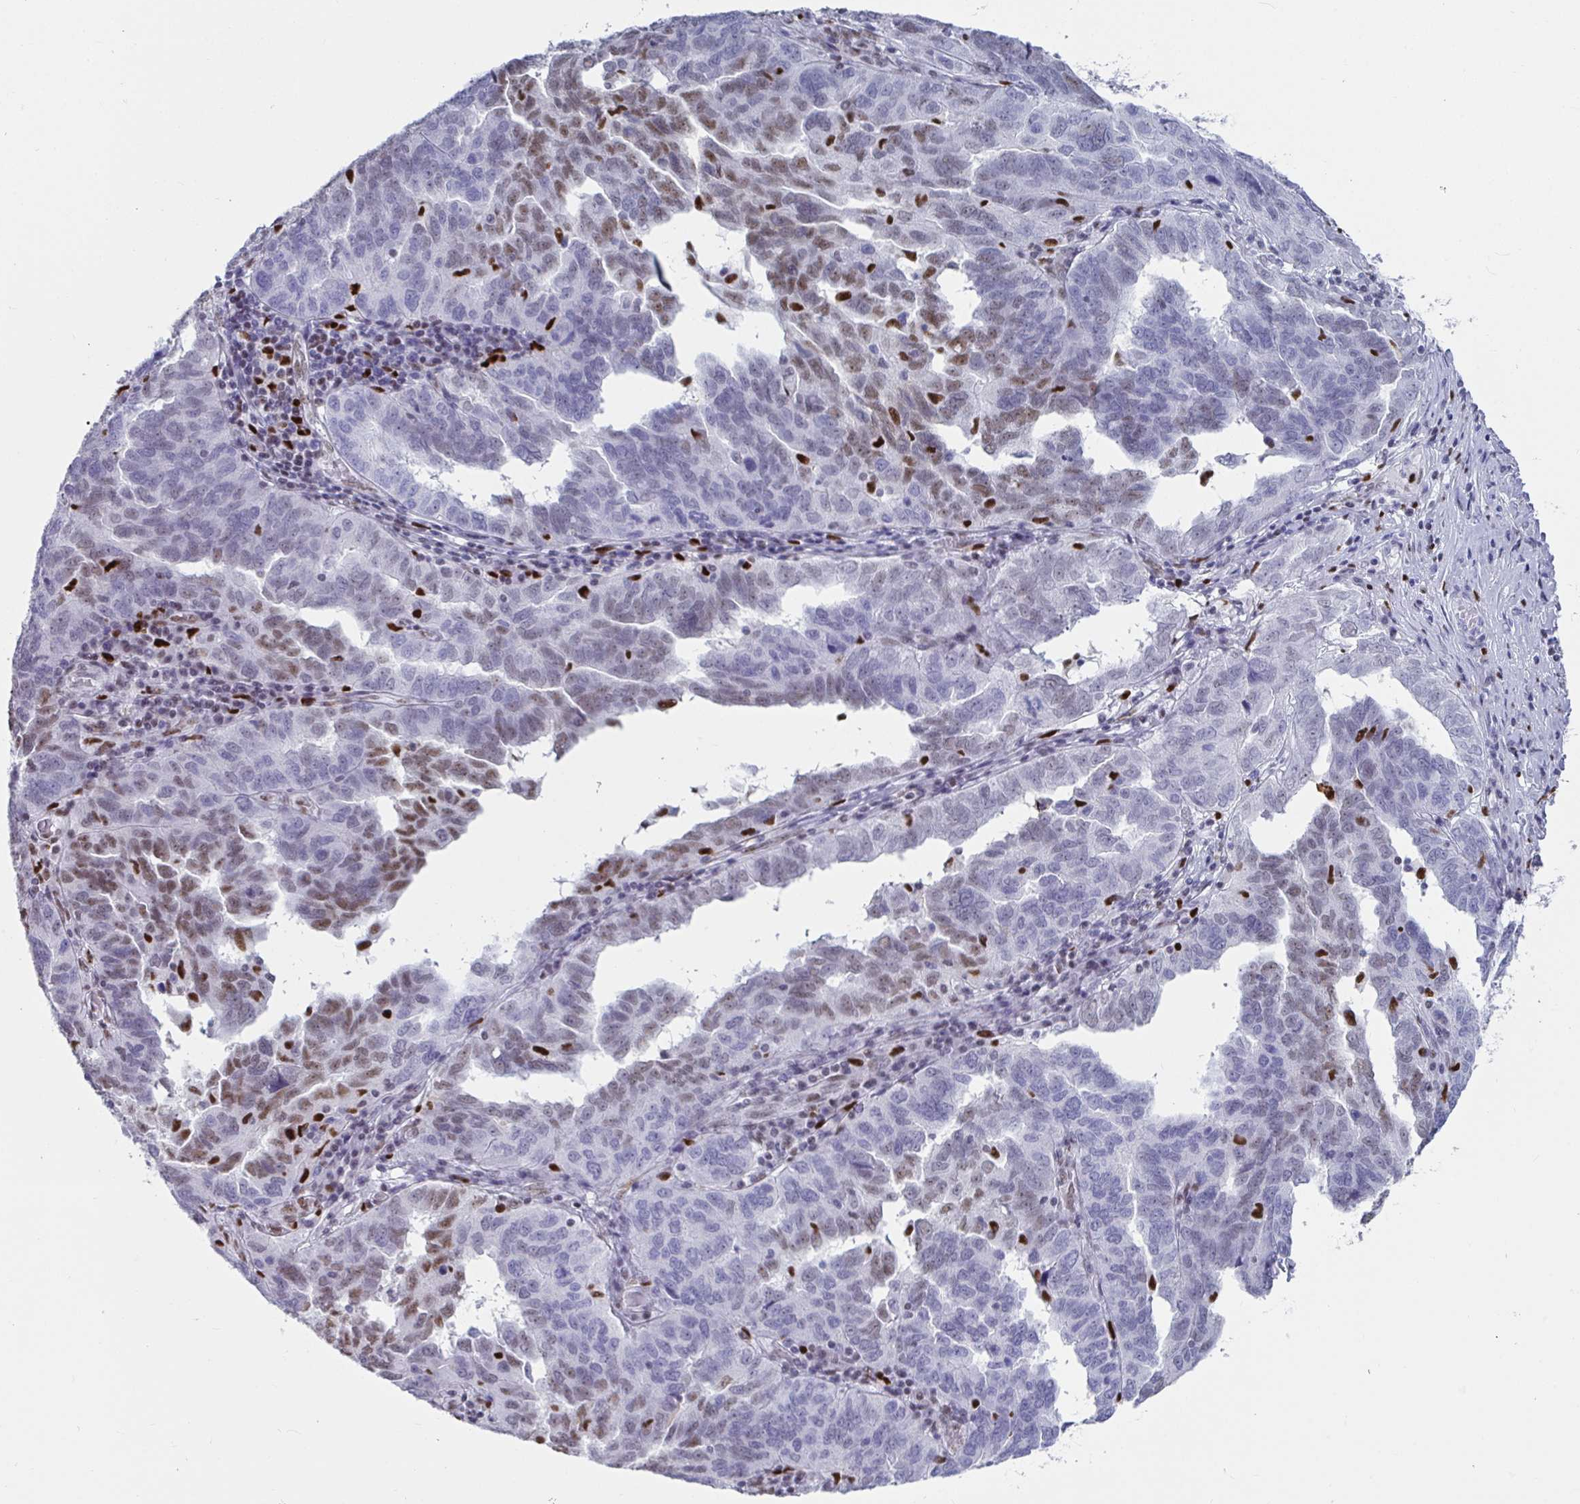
{"staining": {"intensity": "moderate", "quantity": "<25%", "location": "nuclear"}, "tissue": "ovarian cancer", "cell_type": "Tumor cells", "image_type": "cancer", "snomed": [{"axis": "morphology", "description": "Cystadenocarcinoma, serous, NOS"}, {"axis": "topography", "description": "Ovary"}], "caption": "Approximately <25% of tumor cells in ovarian serous cystadenocarcinoma demonstrate moderate nuclear protein staining as visualized by brown immunohistochemical staining.", "gene": "ZNF586", "patient": {"sex": "female", "age": 64}}